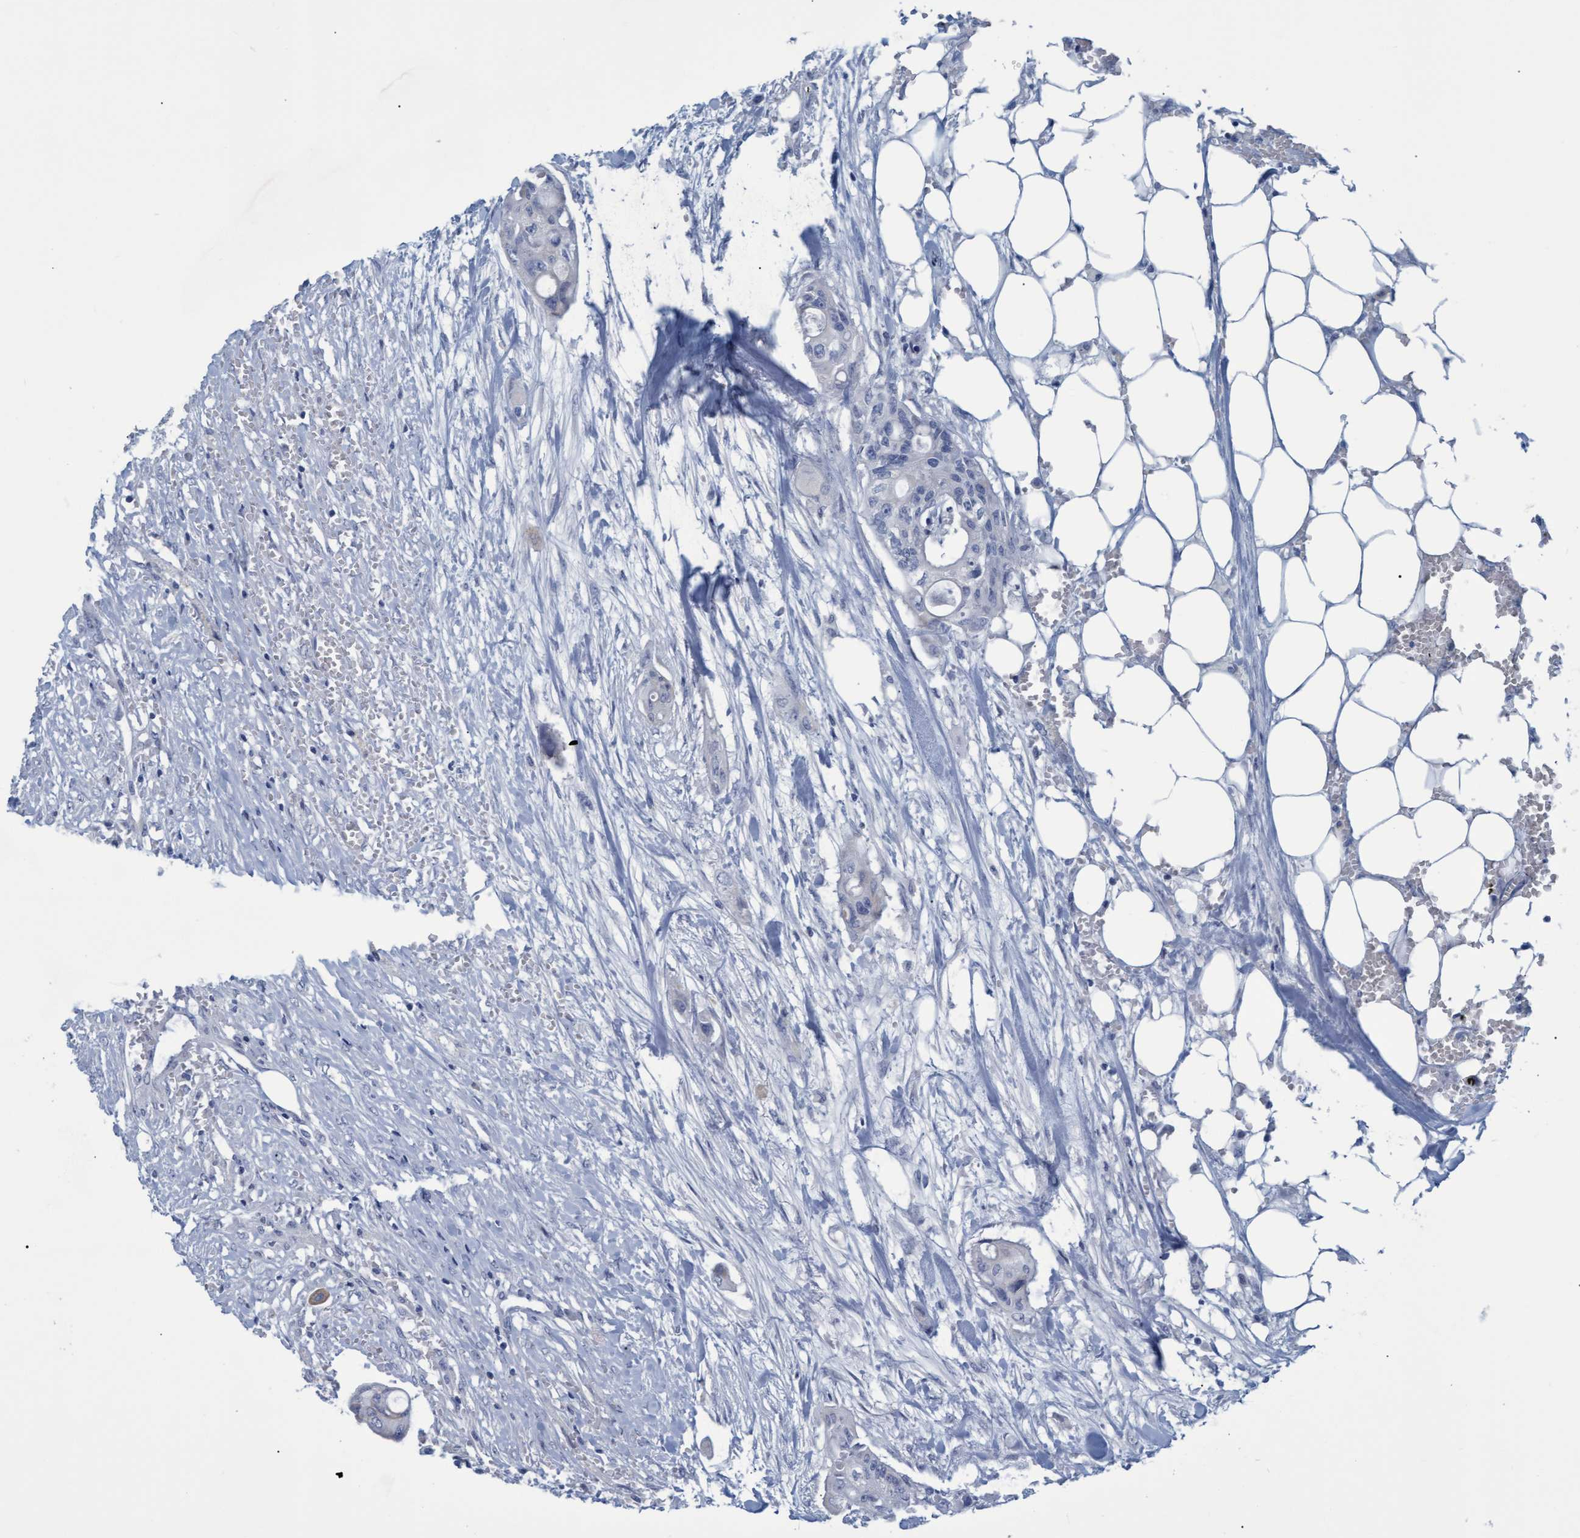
{"staining": {"intensity": "moderate", "quantity": "<25%", "location": "cytoplasmic/membranous"}, "tissue": "colorectal cancer", "cell_type": "Tumor cells", "image_type": "cancer", "snomed": [{"axis": "morphology", "description": "Adenocarcinoma, NOS"}, {"axis": "topography", "description": "Colon"}], "caption": "Colorectal adenocarcinoma stained for a protein demonstrates moderate cytoplasmic/membranous positivity in tumor cells. Nuclei are stained in blue.", "gene": "SSTR3", "patient": {"sex": "female", "age": 57}}